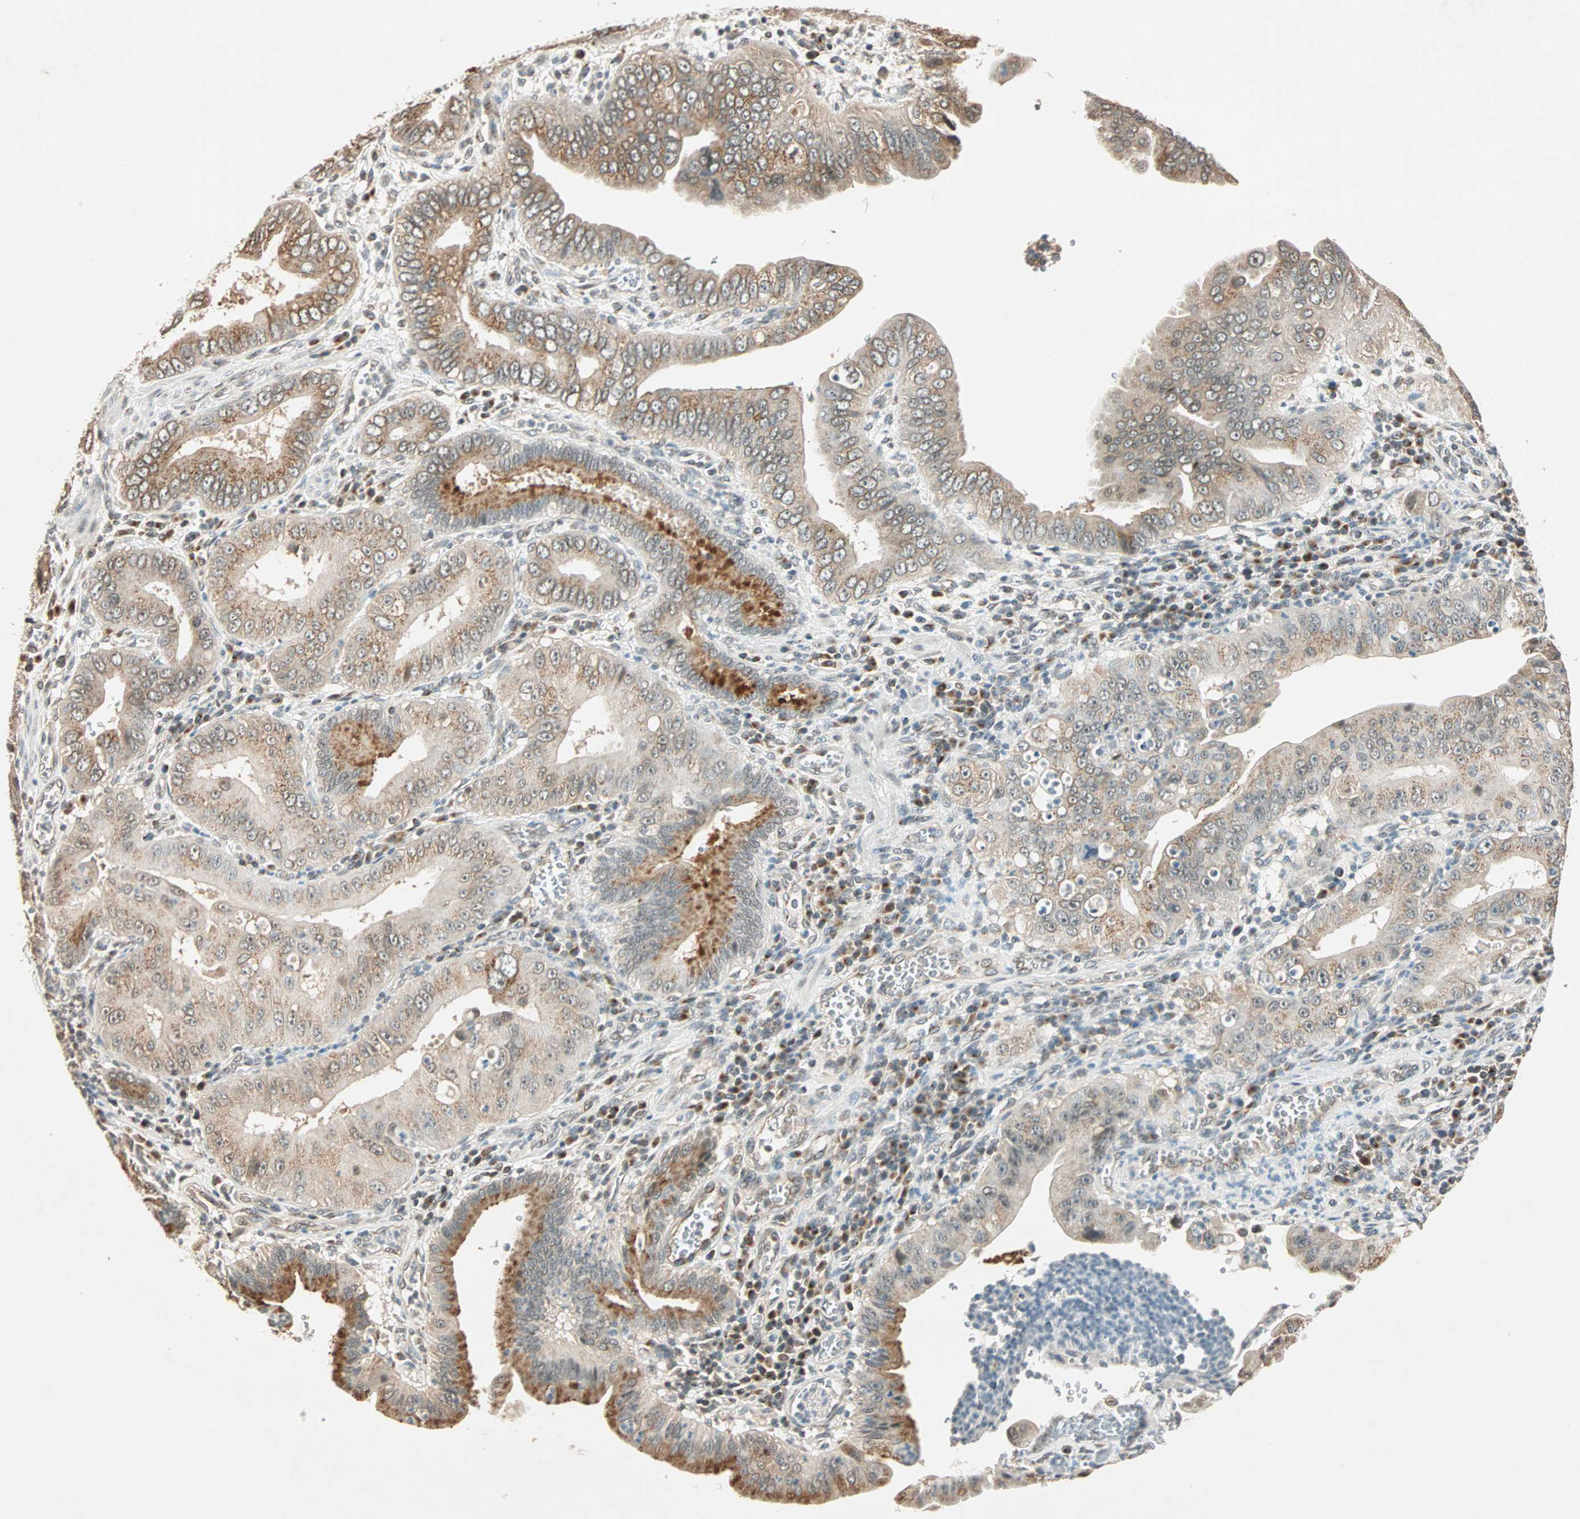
{"staining": {"intensity": "weak", "quantity": "25%-75%", "location": "cytoplasmic/membranous,nuclear"}, "tissue": "pancreatic cancer", "cell_type": "Tumor cells", "image_type": "cancer", "snomed": [{"axis": "morphology", "description": "Normal tissue, NOS"}, {"axis": "topography", "description": "Lymph node"}], "caption": "Pancreatic cancer stained with immunohistochemistry displays weak cytoplasmic/membranous and nuclear staining in approximately 25%-75% of tumor cells. The protein is shown in brown color, while the nuclei are stained blue.", "gene": "PRDM2", "patient": {"sex": "male", "age": 50}}